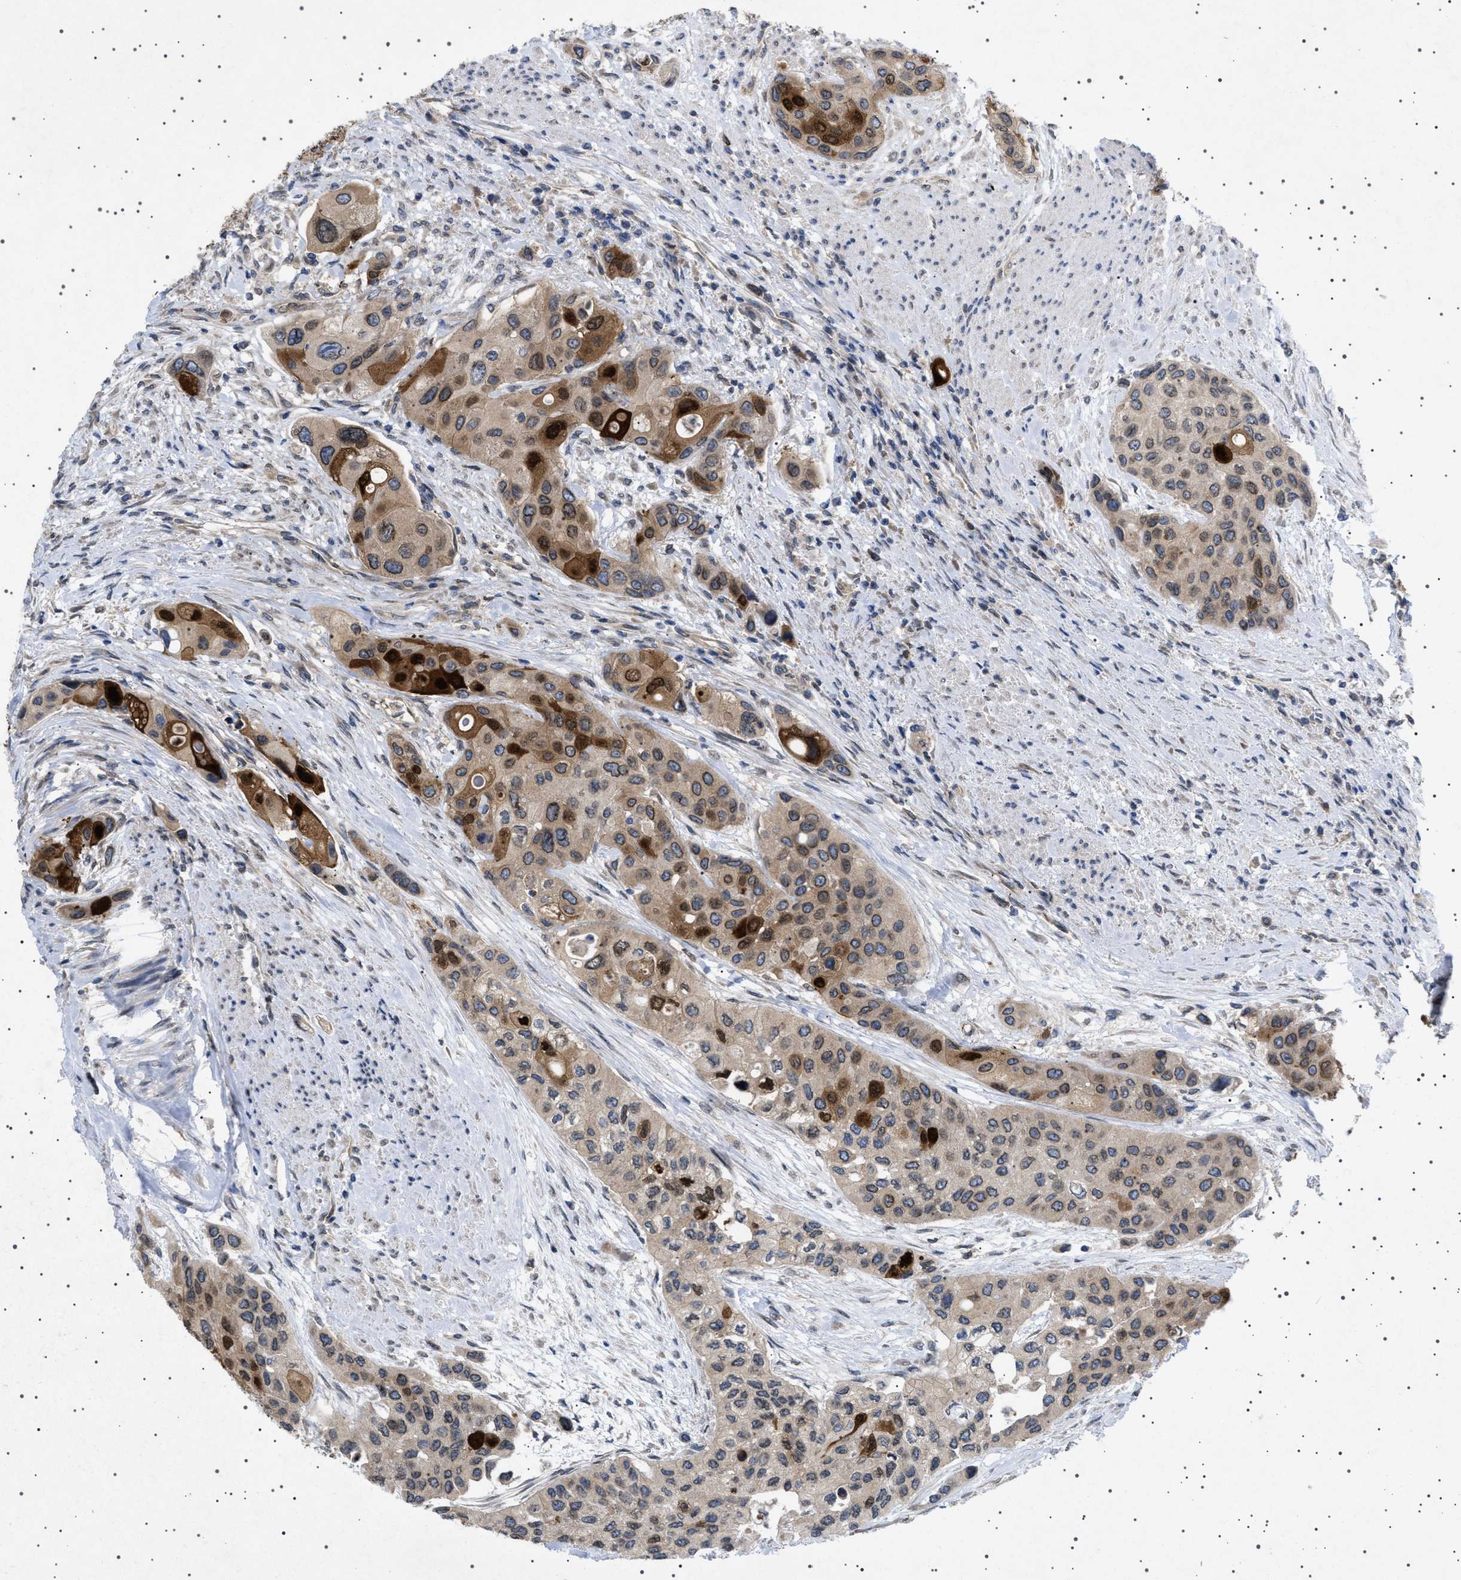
{"staining": {"intensity": "strong", "quantity": "25%-75%", "location": "cytoplasmic/membranous,nuclear"}, "tissue": "urothelial cancer", "cell_type": "Tumor cells", "image_type": "cancer", "snomed": [{"axis": "morphology", "description": "Urothelial carcinoma, High grade"}, {"axis": "topography", "description": "Urinary bladder"}], "caption": "An immunohistochemistry photomicrograph of neoplastic tissue is shown. Protein staining in brown labels strong cytoplasmic/membranous and nuclear positivity in urothelial carcinoma (high-grade) within tumor cells. The staining is performed using DAB brown chromogen to label protein expression. The nuclei are counter-stained blue using hematoxylin.", "gene": "NUP93", "patient": {"sex": "female", "age": 56}}